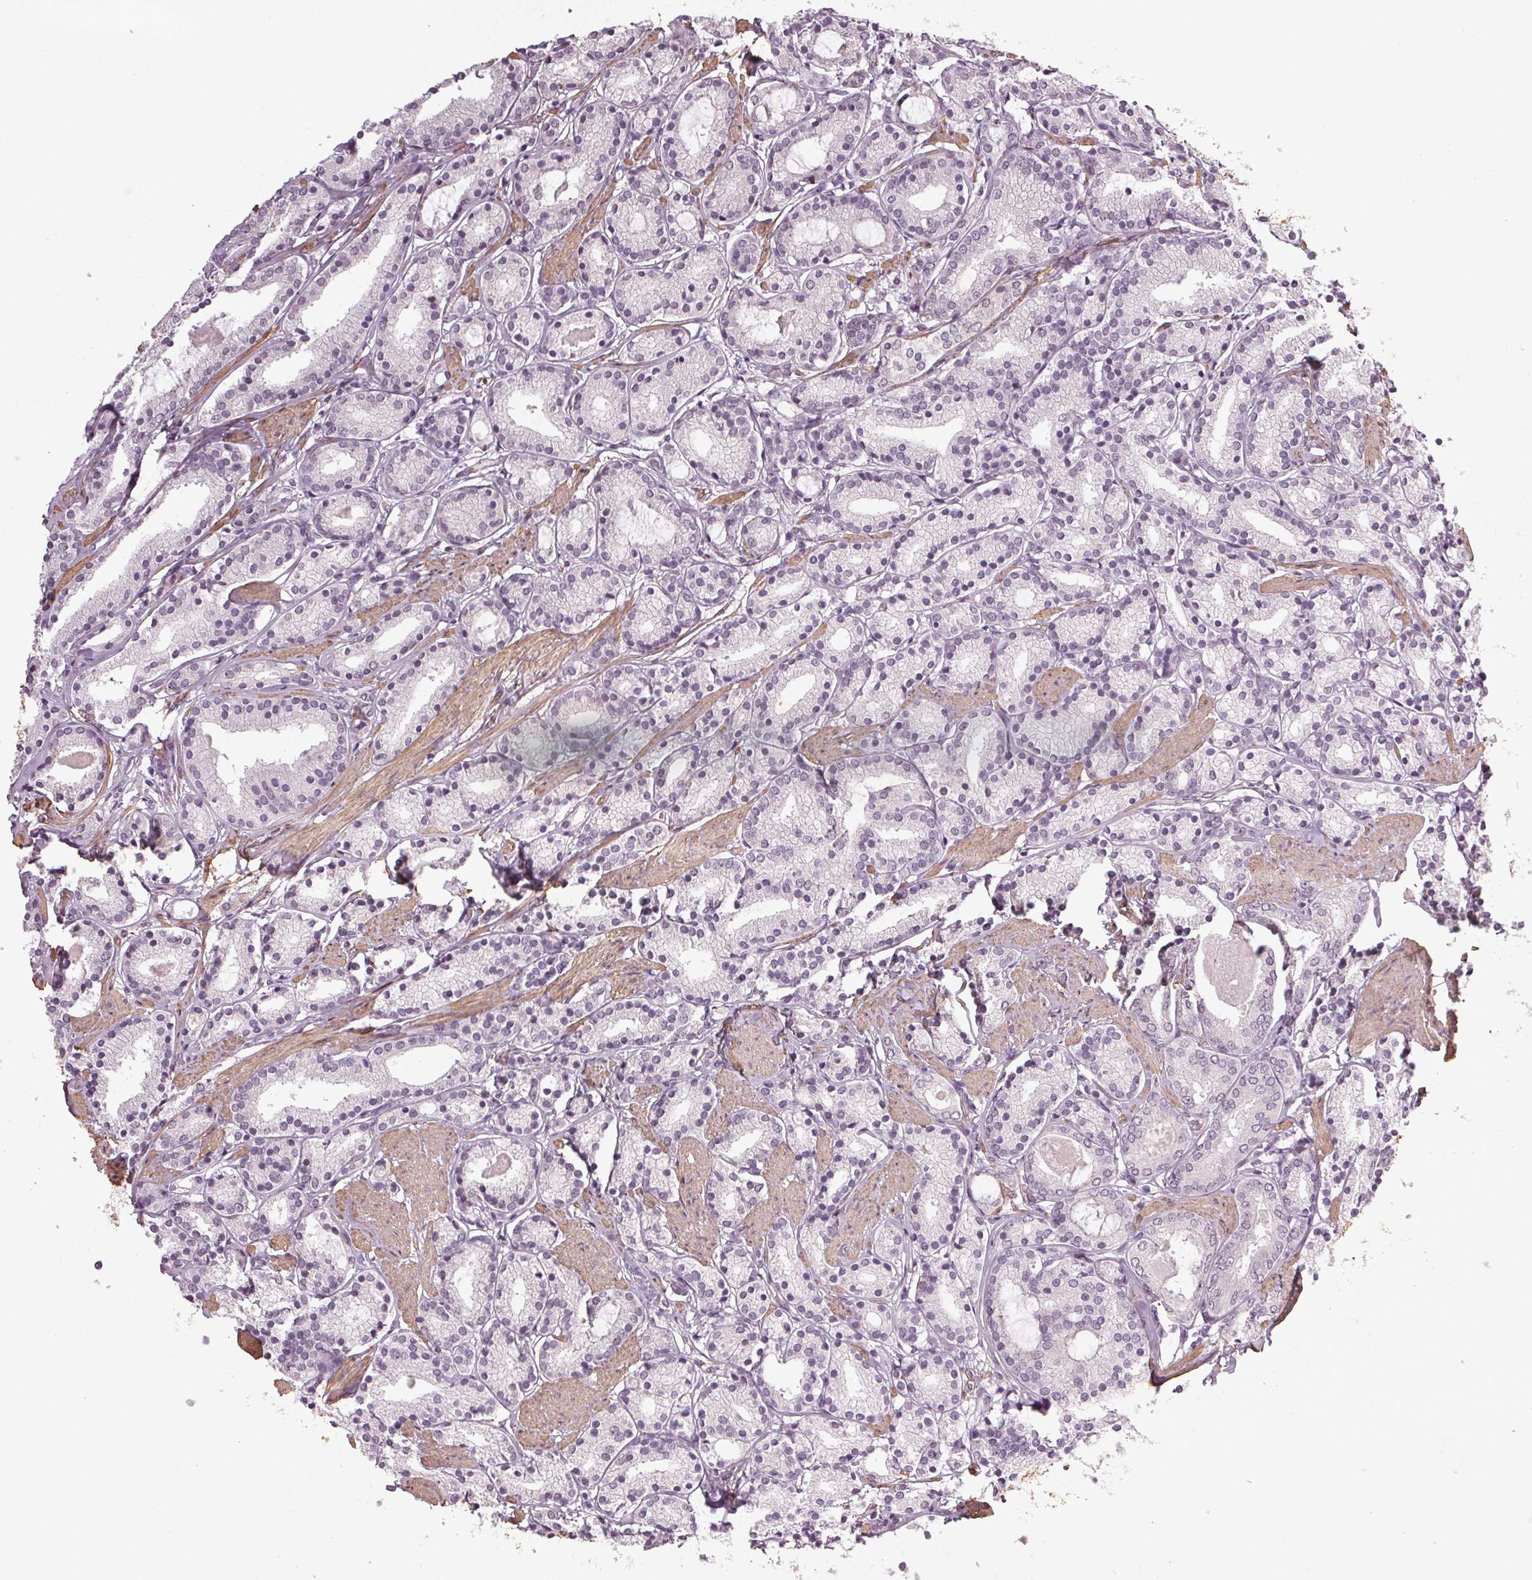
{"staining": {"intensity": "negative", "quantity": "none", "location": "none"}, "tissue": "prostate cancer", "cell_type": "Tumor cells", "image_type": "cancer", "snomed": [{"axis": "morphology", "description": "Adenocarcinoma, High grade"}, {"axis": "topography", "description": "Prostate"}], "caption": "Immunohistochemical staining of human prostate cancer exhibits no significant positivity in tumor cells.", "gene": "PKP1", "patient": {"sex": "male", "age": 63}}